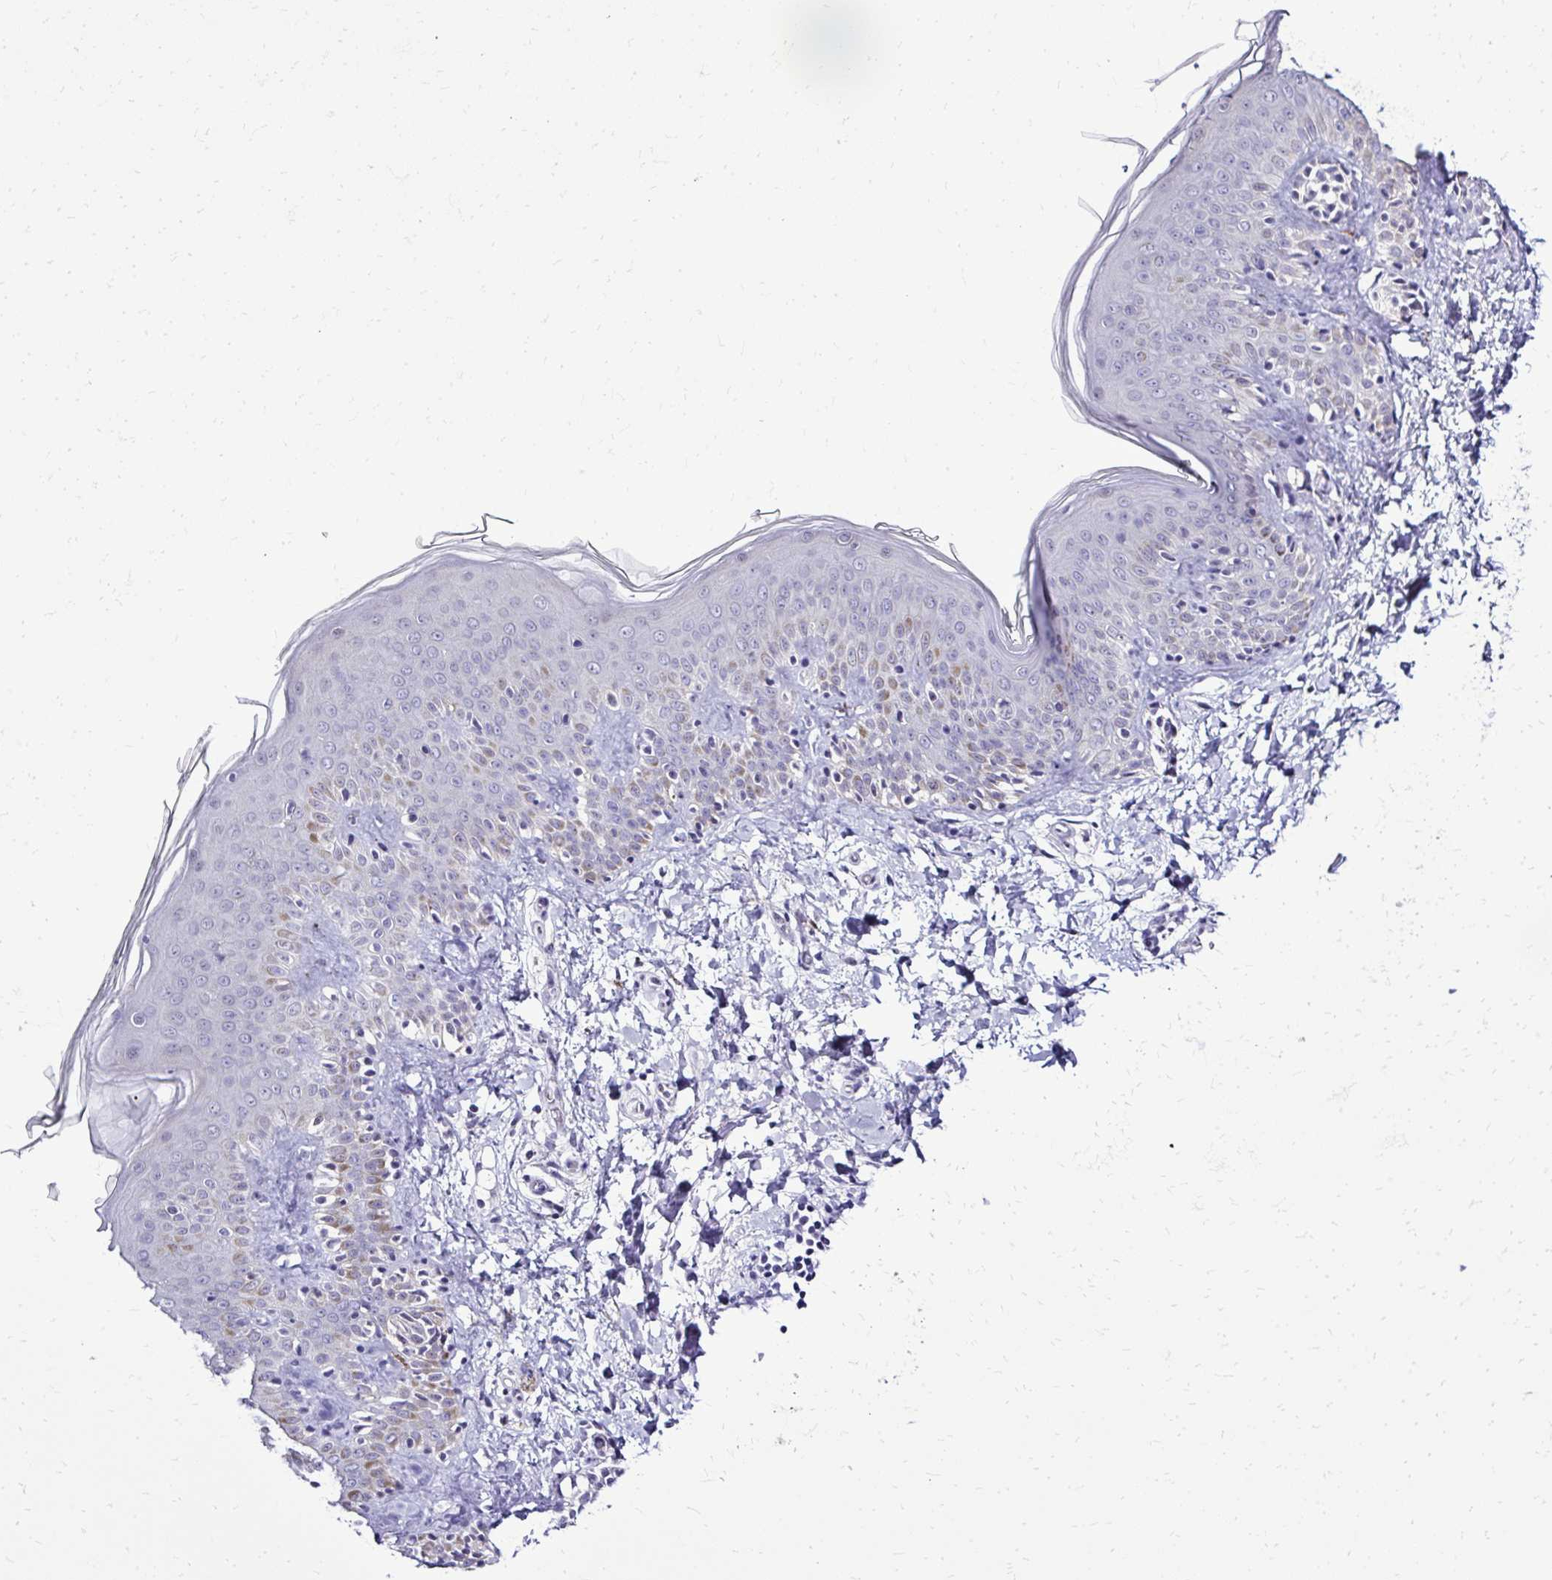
{"staining": {"intensity": "negative", "quantity": "none", "location": "none"}, "tissue": "skin", "cell_type": "Fibroblasts", "image_type": "normal", "snomed": [{"axis": "morphology", "description": "Normal tissue, NOS"}, {"axis": "topography", "description": "Skin"}], "caption": "Protein analysis of benign skin demonstrates no significant staining in fibroblasts. The staining was performed using DAB (3,3'-diaminobenzidine) to visualize the protein expression in brown, while the nuclei were stained in blue with hematoxylin (Magnification: 20x).", "gene": "RASL11B", "patient": {"sex": "male", "age": 16}}